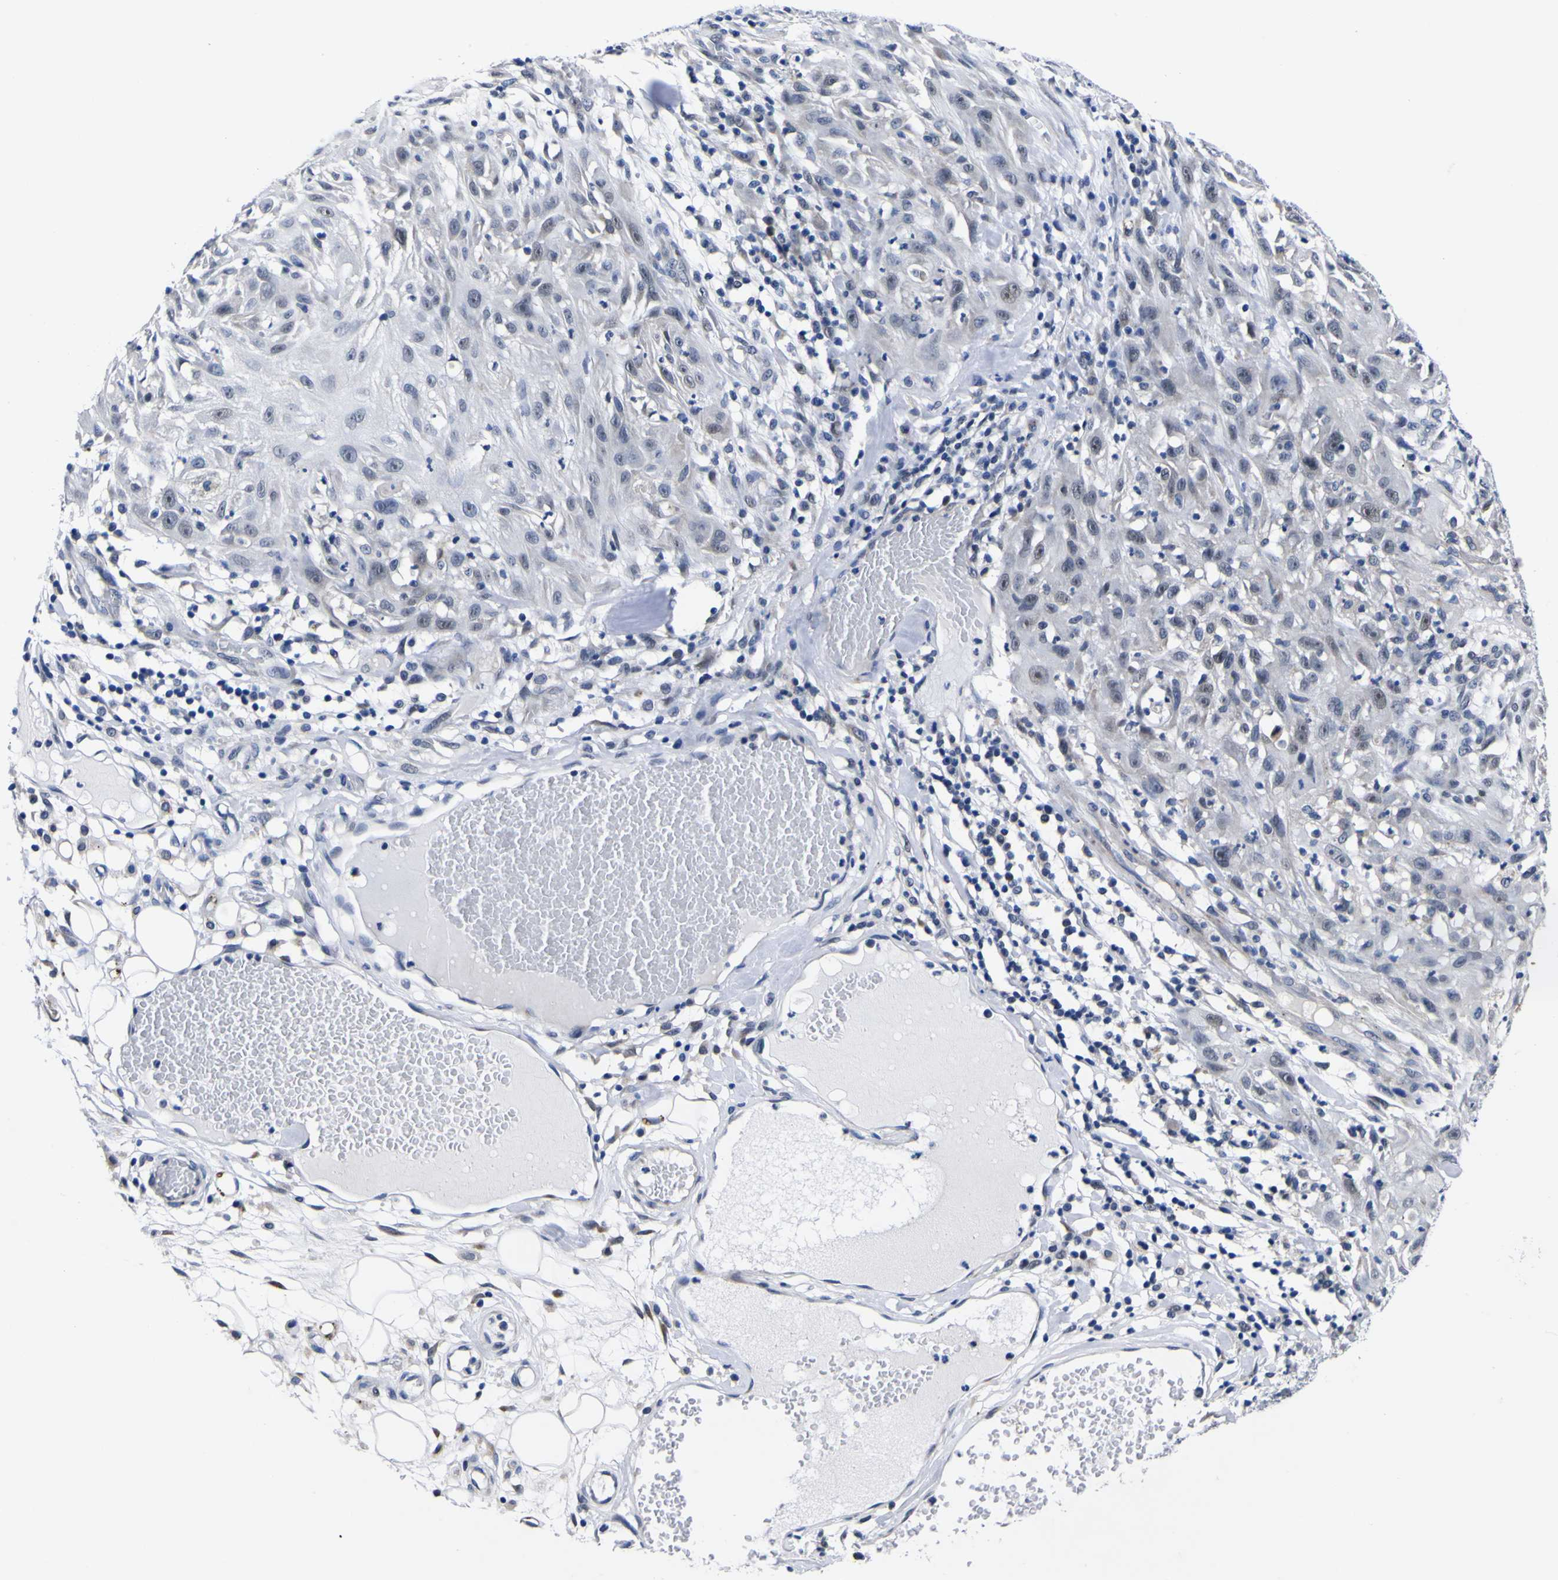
{"staining": {"intensity": "weak", "quantity": "<25%", "location": "nuclear"}, "tissue": "skin cancer", "cell_type": "Tumor cells", "image_type": "cancer", "snomed": [{"axis": "morphology", "description": "Squamous cell carcinoma, NOS"}, {"axis": "topography", "description": "Skin"}], "caption": "Tumor cells are negative for brown protein staining in skin squamous cell carcinoma.", "gene": "IGFLR1", "patient": {"sex": "male", "age": 75}}